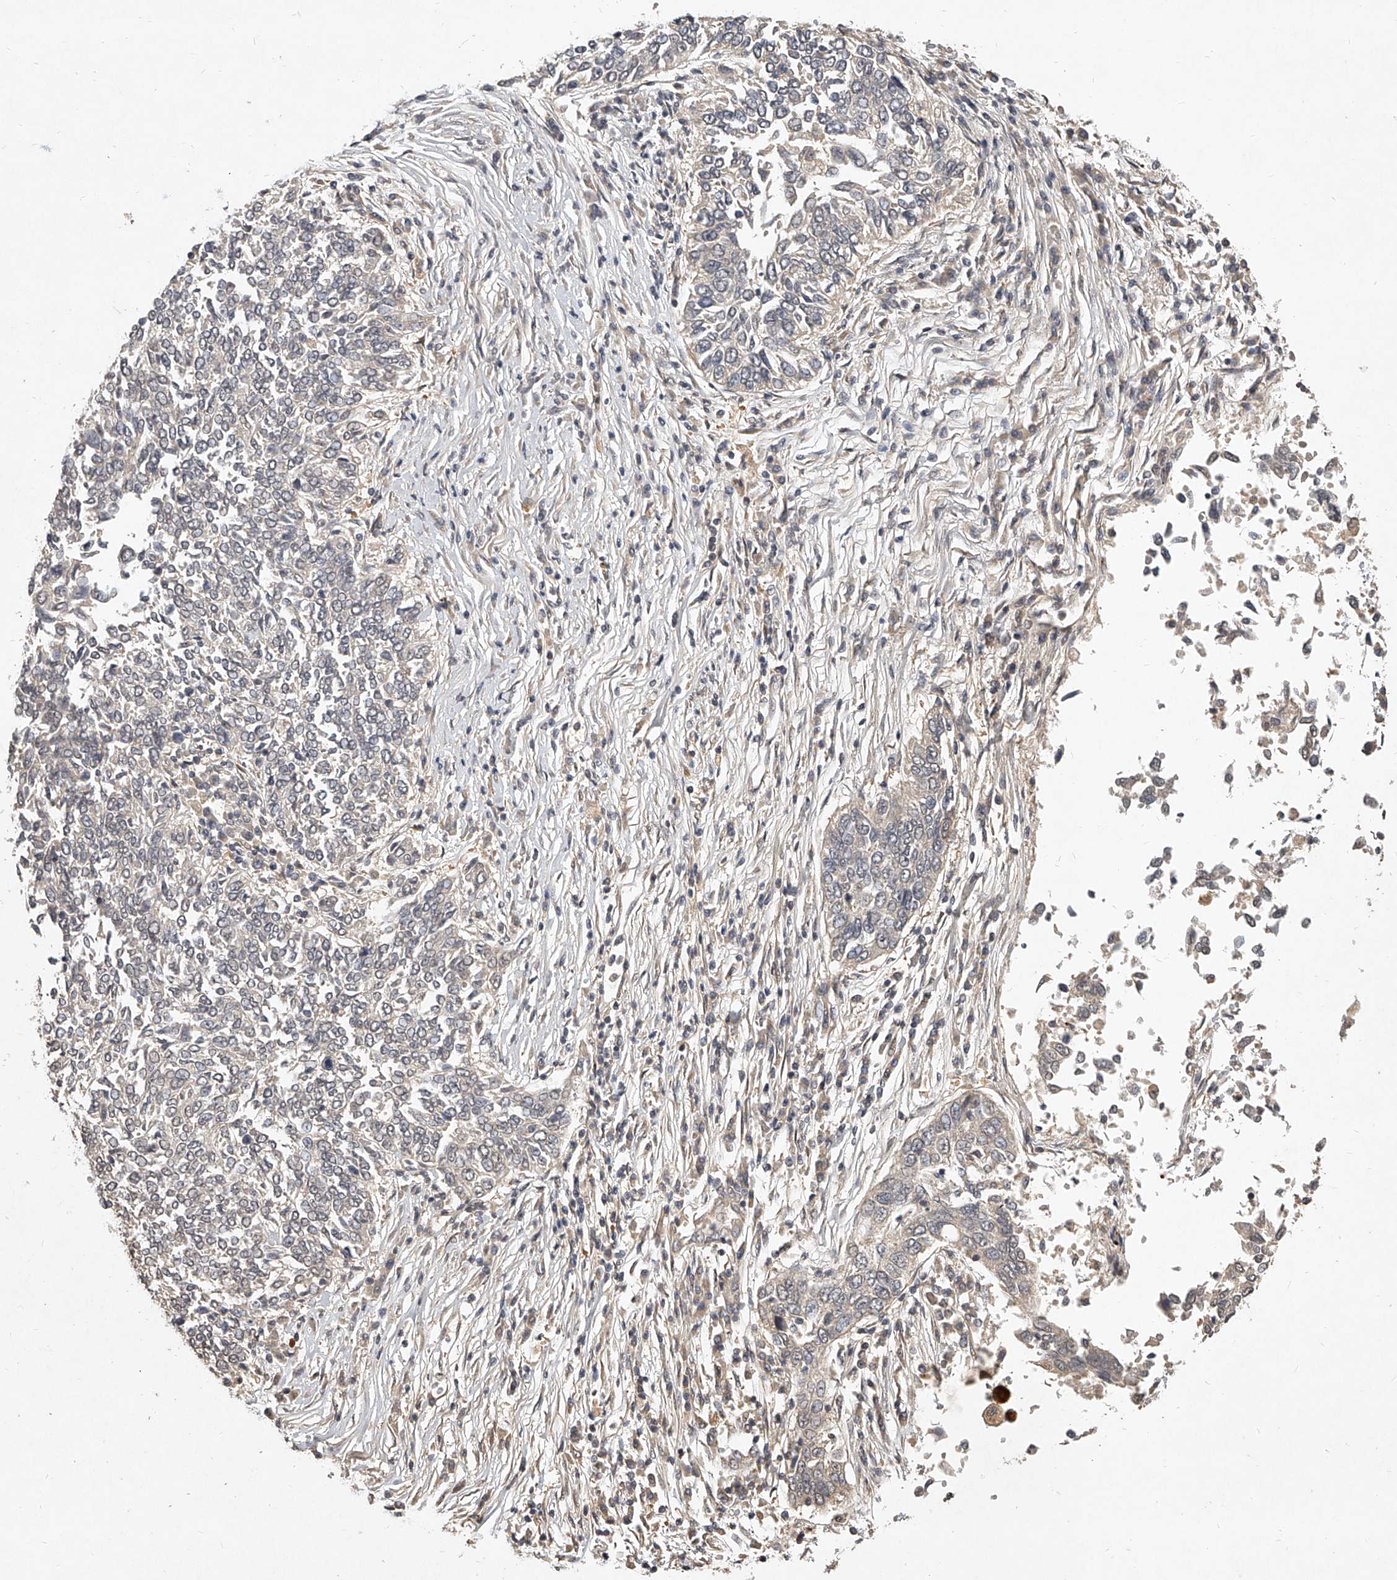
{"staining": {"intensity": "negative", "quantity": "none", "location": "none"}, "tissue": "lung cancer", "cell_type": "Tumor cells", "image_type": "cancer", "snomed": [{"axis": "morphology", "description": "Normal tissue, NOS"}, {"axis": "morphology", "description": "Squamous cell carcinoma, NOS"}, {"axis": "topography", "description": "Cartilage tissue"}, {"axis": "topography", "description": "Bronchus"}, {"axis": "topography", "description": "Lung"}, {"axis": "topography", "description": "Peripheral nerve tissue"}], "caption": "Immunohistochemical staining of human lung cancer (squamous cell carcinoma) reveals no significant expression in tumor cells. The staining is performed using DAB brown chromogen with nuclei counter-stained in using hematoxylin.", "gene": "SLC37A1", "patient": {"sex": "female", "age": 49}}